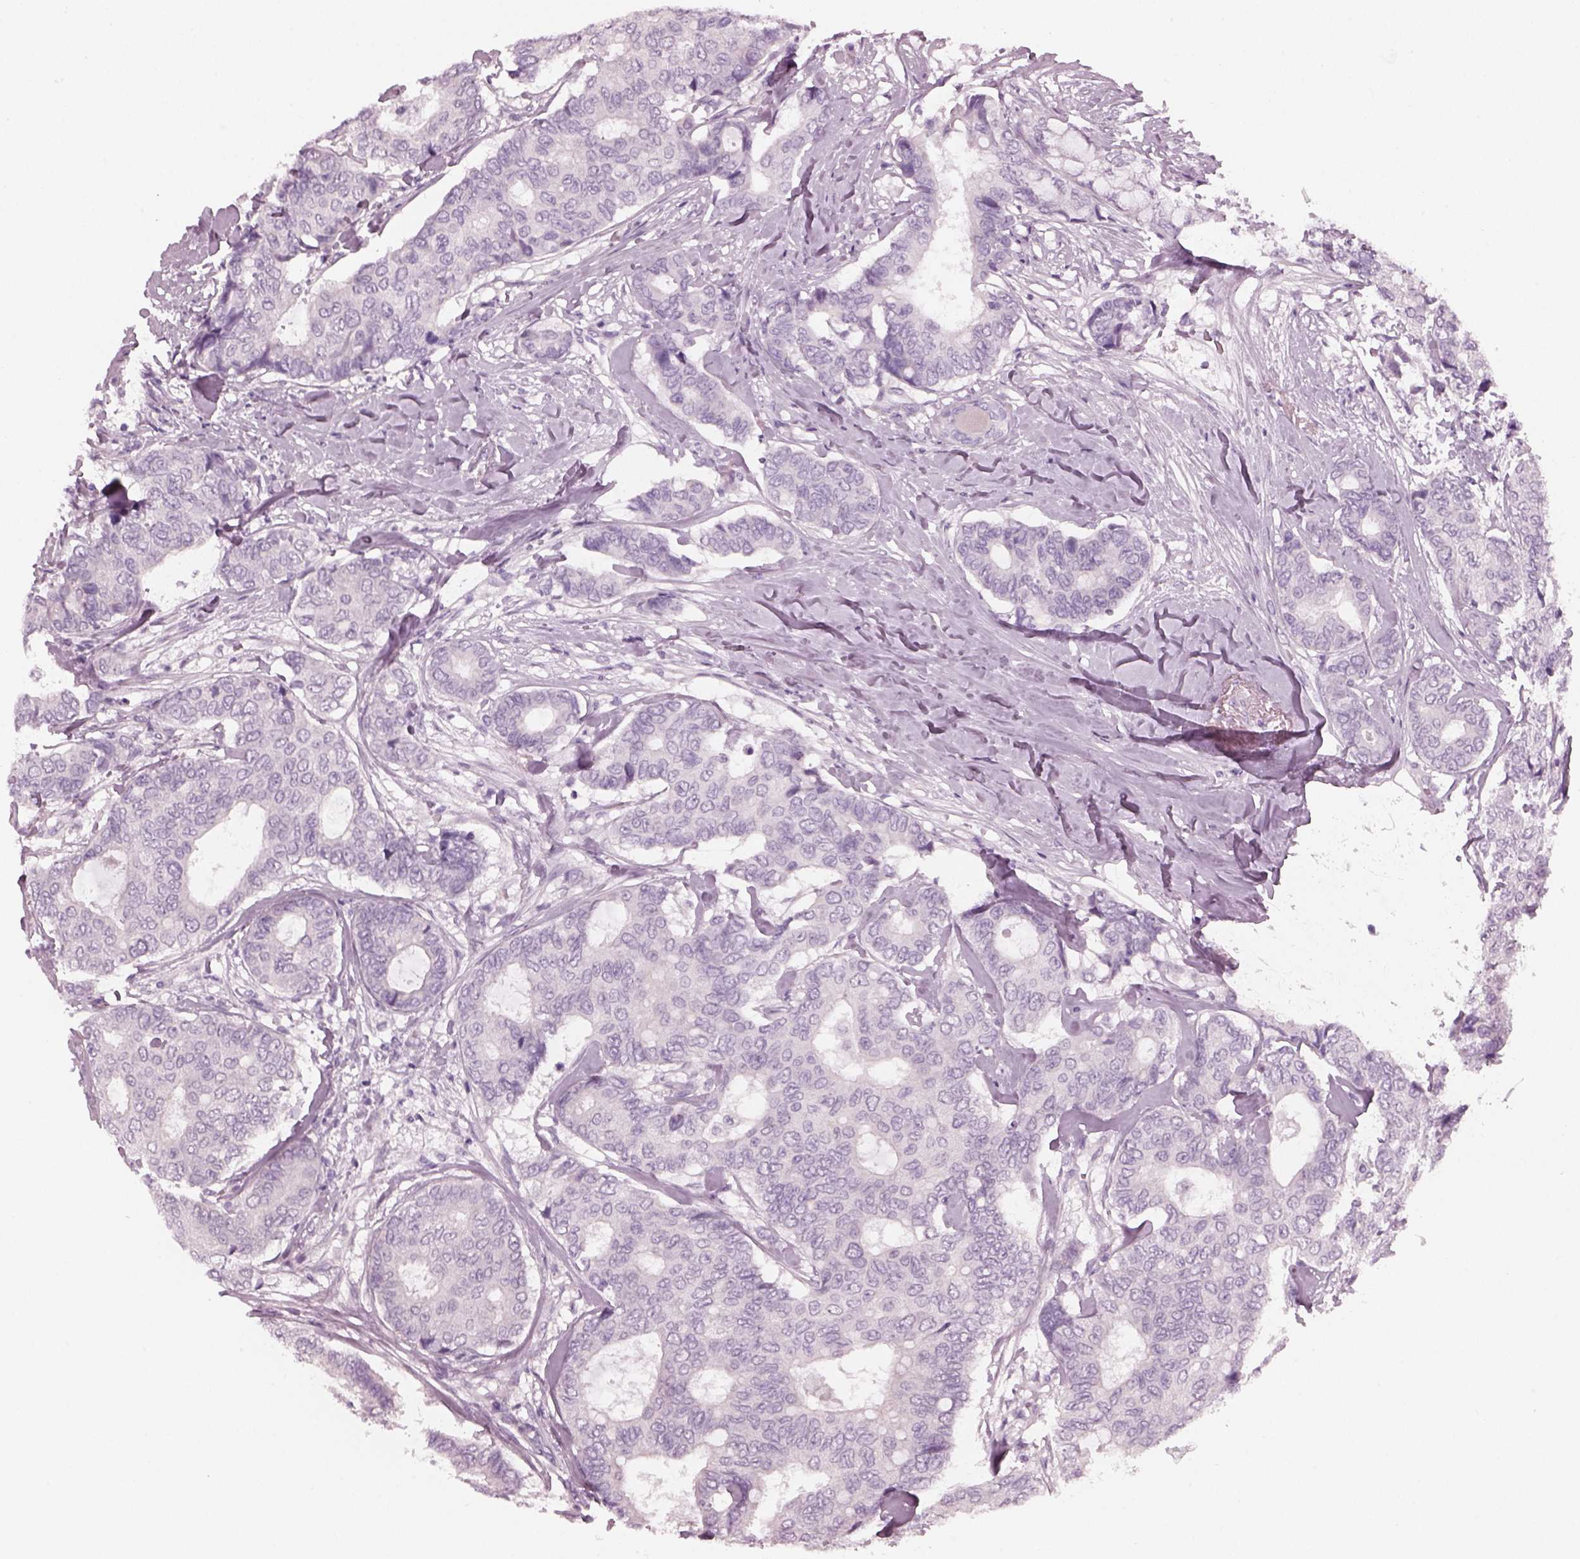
{"staining": {"intensity": "negative", "quantity": "none", "location": "none"}, "tissue": "breast cancer", "cell_type": "Tumor cells", "image_type": "cancer", "snomed": [{"axis": "morphology", "description": "Duct carcinoma"}, {"axis": "topography", "description": "Breast"}], "caption": "Tumor cells show no significant protein staining in breast intraductal carcinoma.", "gene": "PDC", "patient": {"sex": "female", "age": 75}}